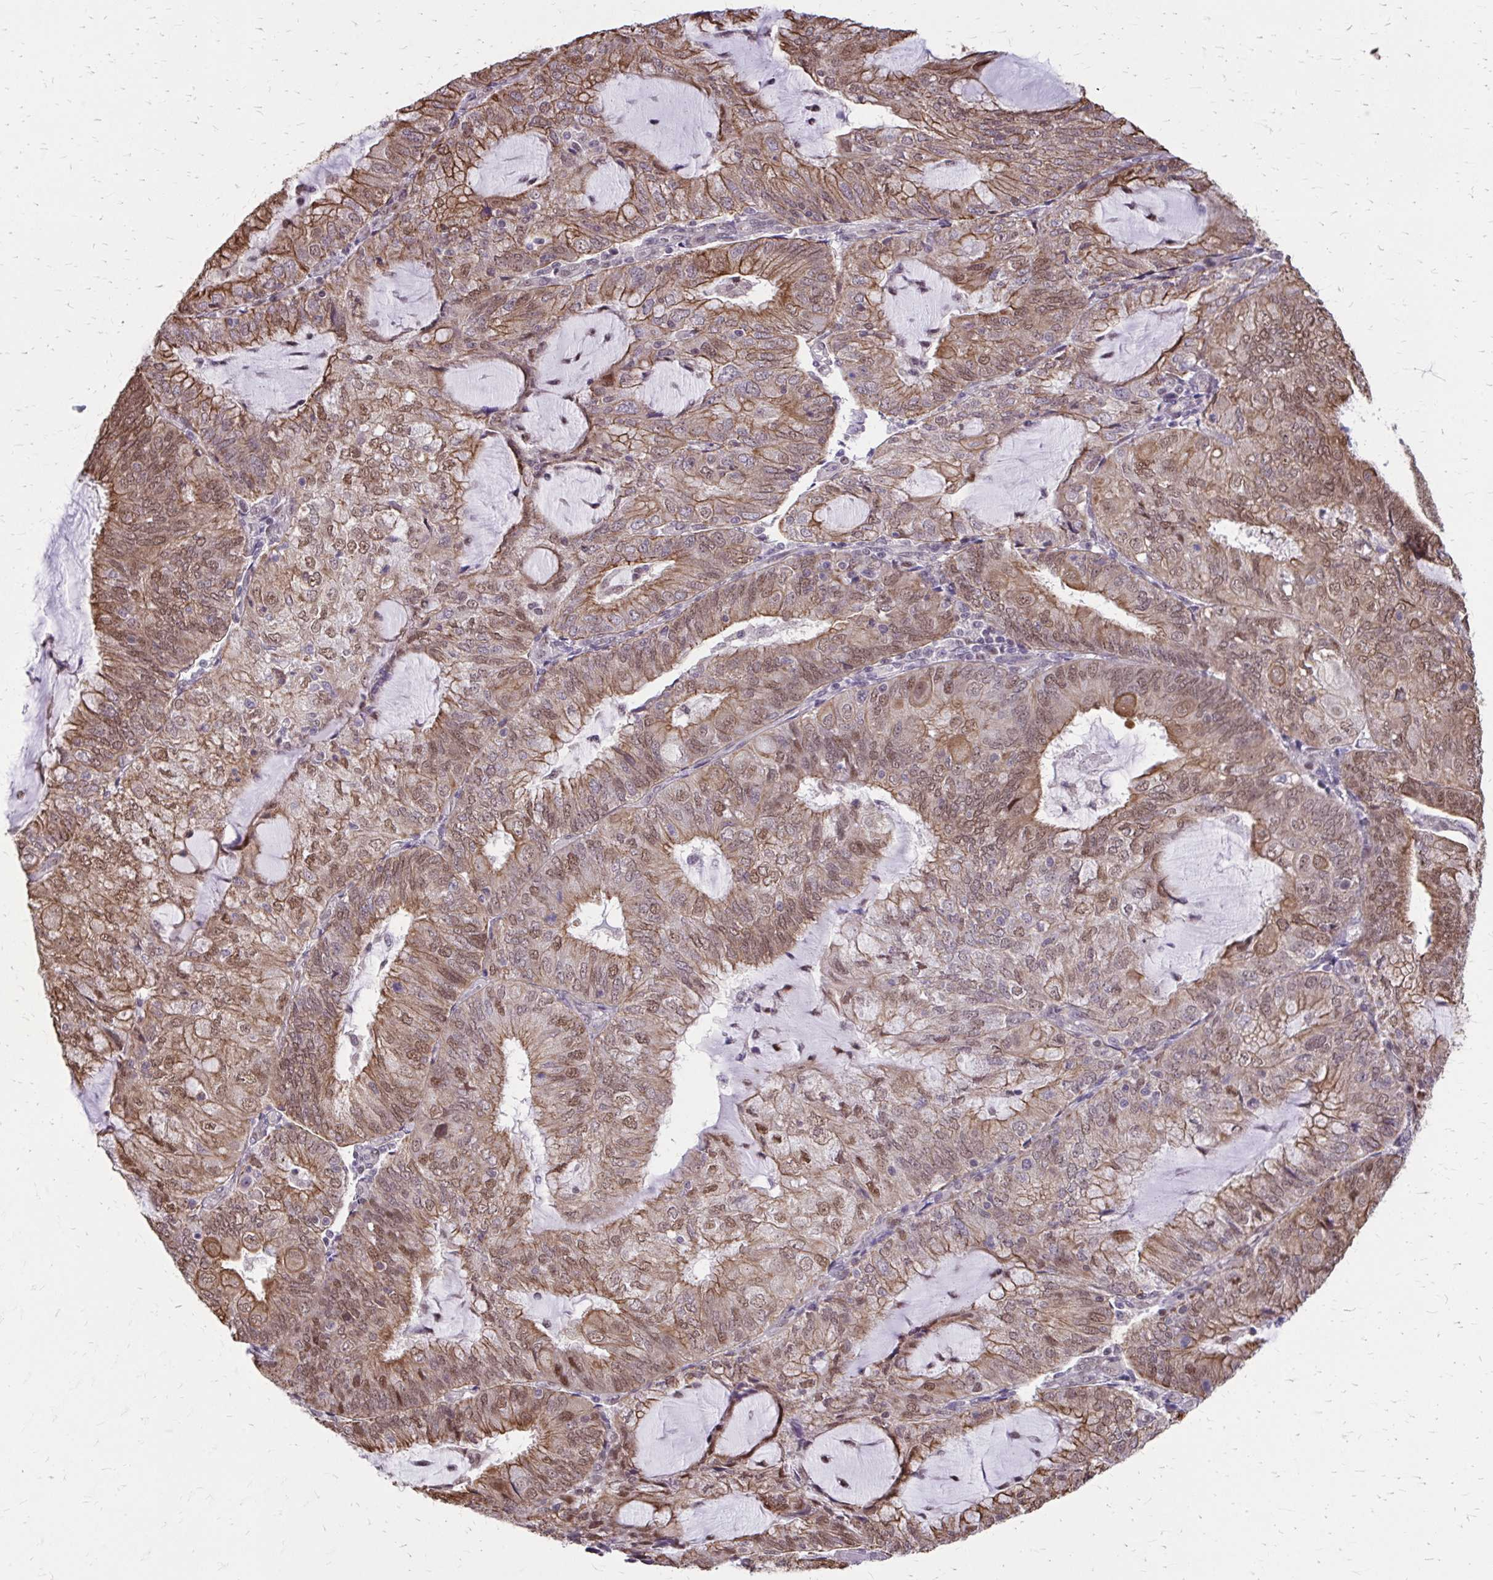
{"staining": {"intensity": "moderate", "quantity": ">75%", "location": "cytoplasmic/membranous,nuclear"}, "tissue": "endometrial cancer", "cell_type": "Tumor cells", "image_type": "cancer", "snomed": [{"axis": "morphology", "description": "Adenocarcinoma, NOS"}, {"axis": "topography", "description": "Endometrium"}], "caption": "IHC photomicrograph of adenocarcinoma (endometrial) stained for a protein (brown), which exhibits medium levels of moderate cytoplasmic/membranous and nuclear positivity in about >75% of tumor cells.", "gene": "ANKRD30B", "patient": {"sex": "female", "age": 81}}